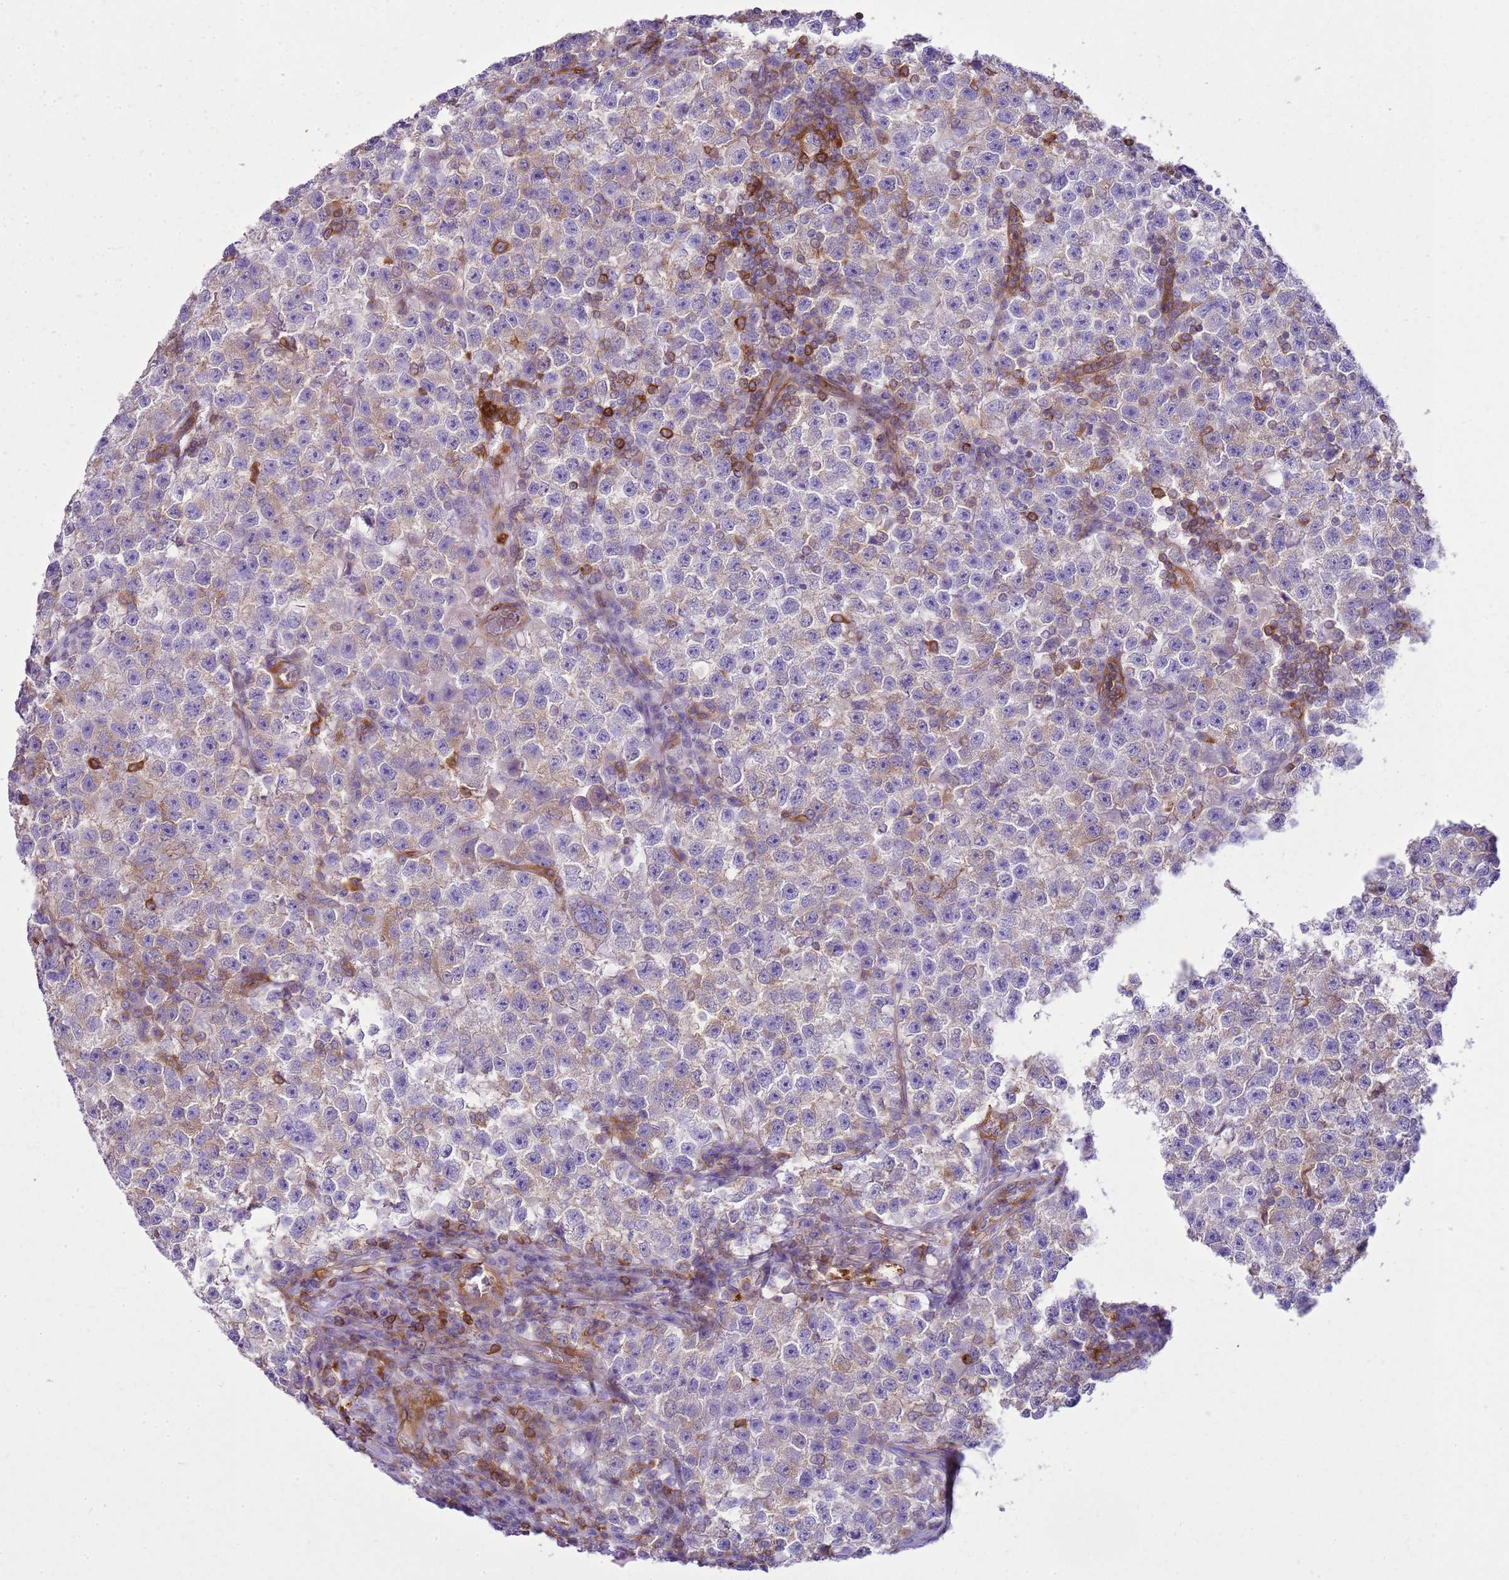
{"staining": {"intensity": "weak", "quantity": "25%-75%", "location": "cytoplasmic/membranous"}, "tissue": "testis cancer", "cell_type": "Tumor cells", "image_type": "cancer", "snomed": [{"axis": "morphology", "description": "Seminoma, NOS"}, {"axis": "topography", "description": "Testis"}], "caption": "Immunohistochemistry histopathology image of seminoma (testis) stained for a protein (brown), which reveals low levels of weak cytoplasmic/membranous staining in approximately 25%-75% of tumor cells.", "gene": "SNX21", "patient": {"sex": "male", "age": 22}}